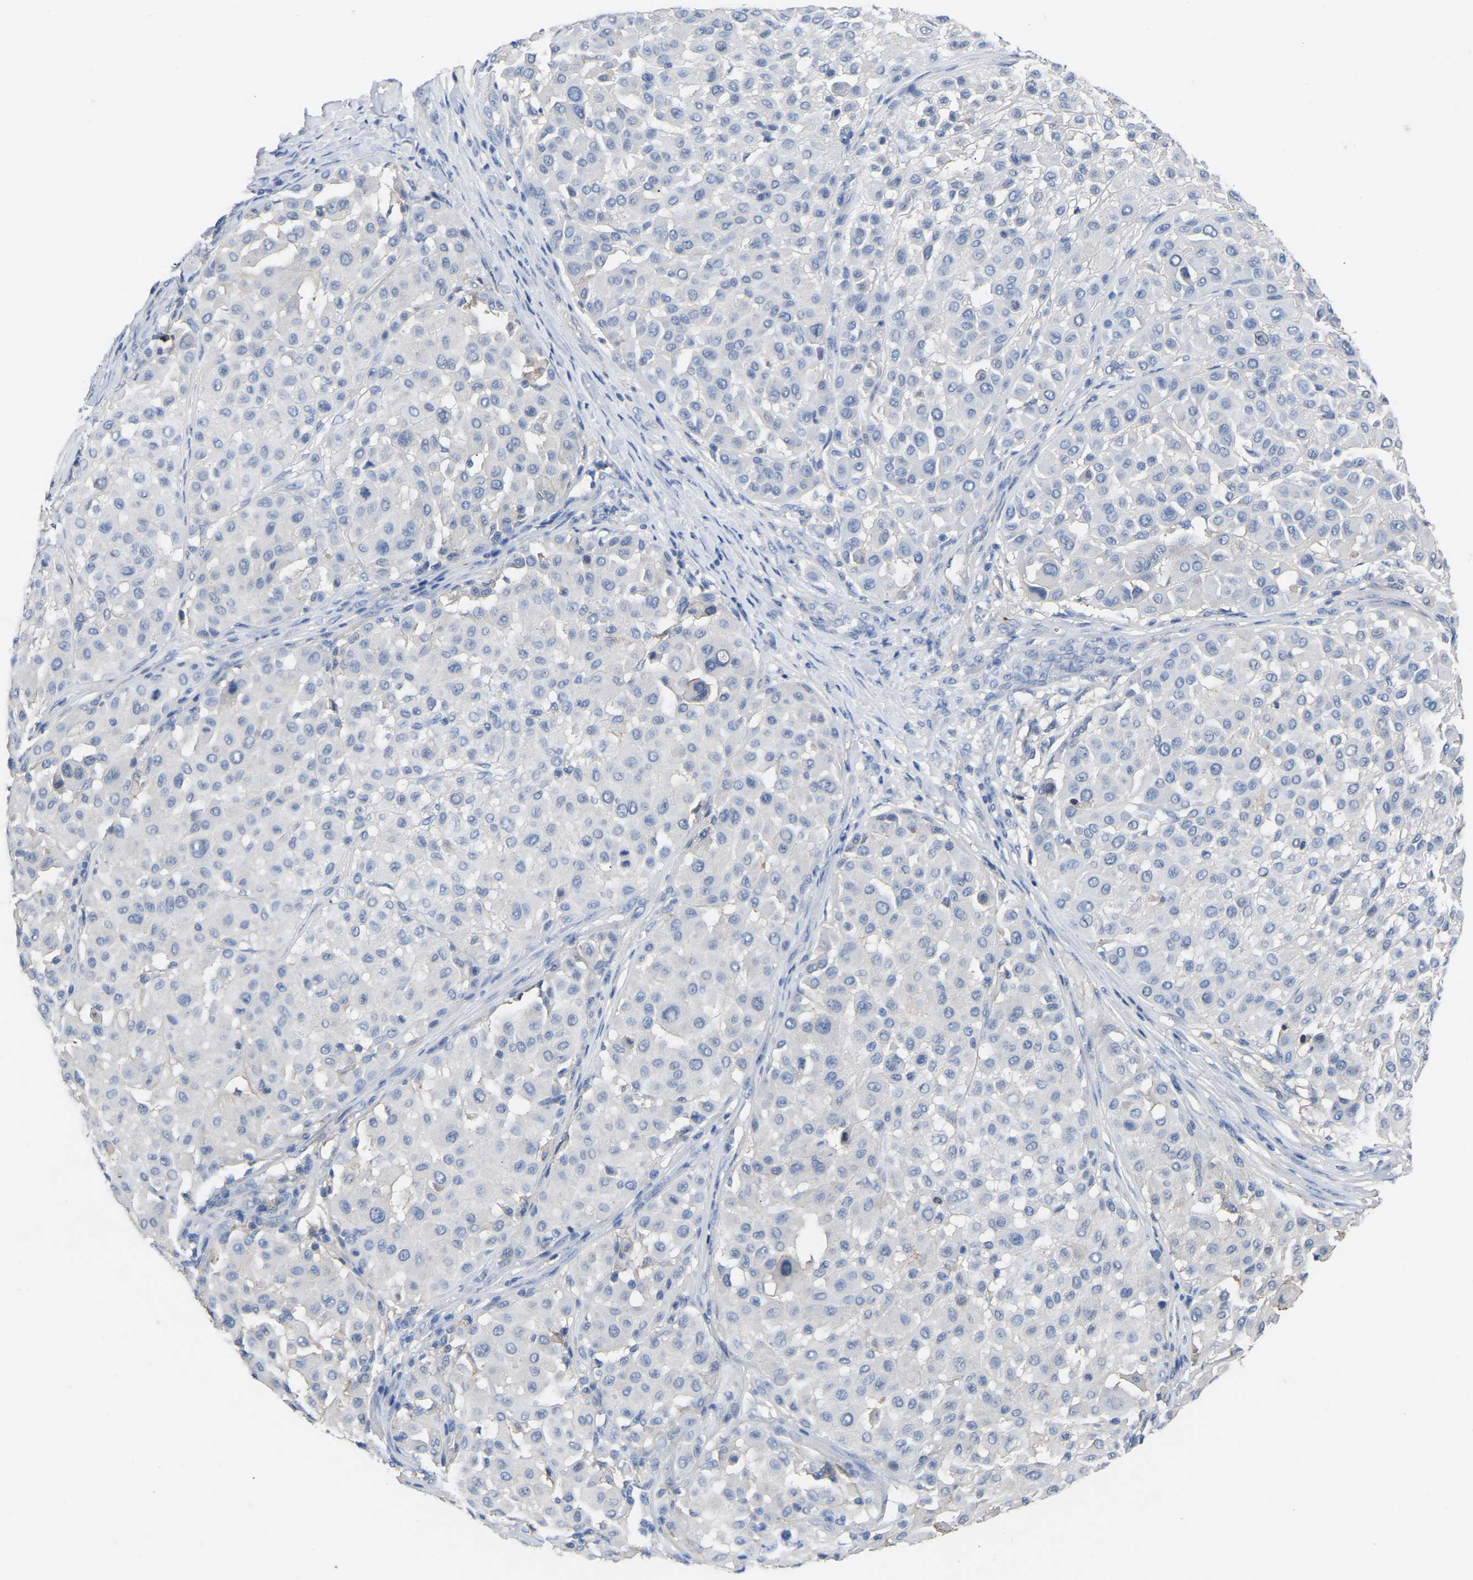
{"staining": {"intensity": "negative", "quantity": "none", "location": "none"}, "tissue": "melanoma", "cell_type": "Tumor cells", "image_type": "cancer", "snomed": [{"axis": "morphology", "description": "Malignant melanoma, Metastatic site"}, {"axis": "topography", "description": "Soft tissue"}], "caption": "The micrograph reveals no staining of tumor cells in melanoma. (DAB IHC, high magnification).", "gene": "ZNF449", "patient": {"sex": "male", "age": 41}}